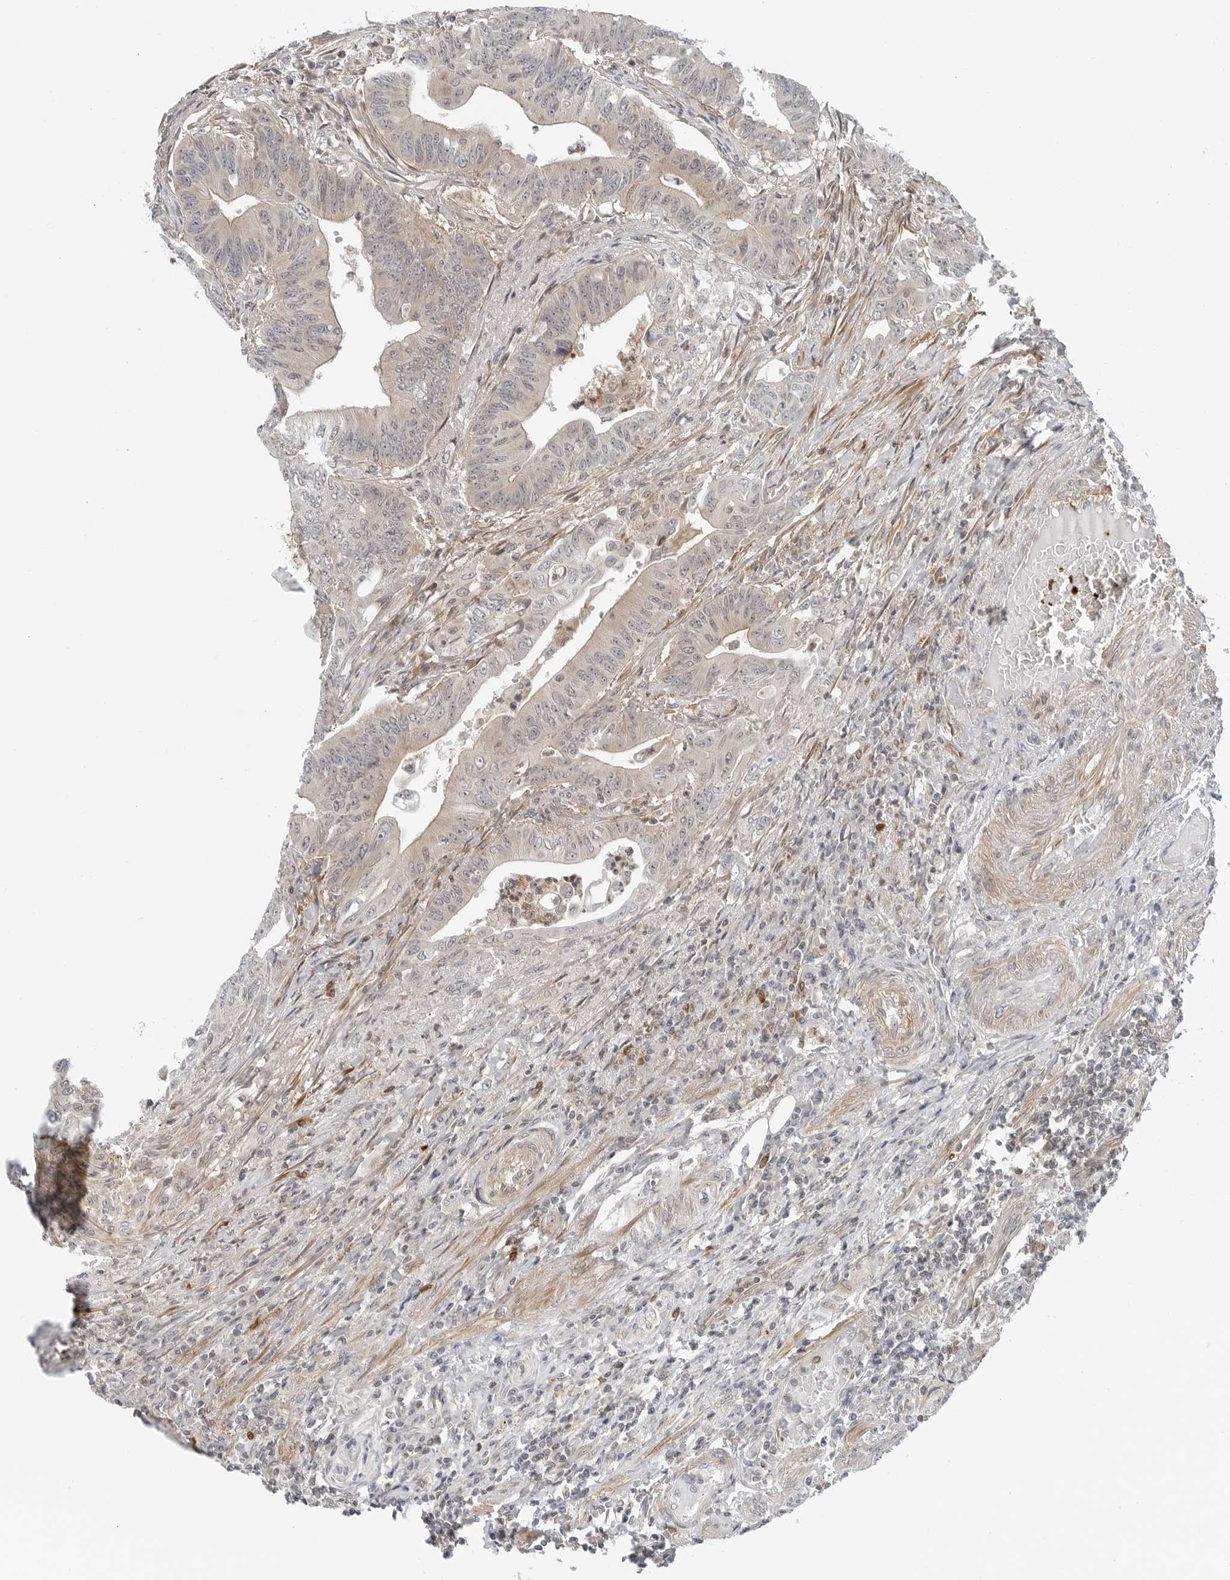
{"staining": {"intensity": "negative", "quantity": "none", "location": "none"}, "tissue": "colorectal cancer", "cell_type": "Tumor cells", "image_type": "cancer", "snomed": [{"axis": "morphology", "description": "Adenoma, NOS"}, {"axis": "morphology", "description": "Adenocarcinoma, NOS"}, {"axis": "topography", "description": "Colon"}], "caption": "Tumor cells are negative for protein expression in human colorectal cancer (adenocarcinoma).", "gene": "STXBP3", "patient": {"sex": "male", "age": 79}}